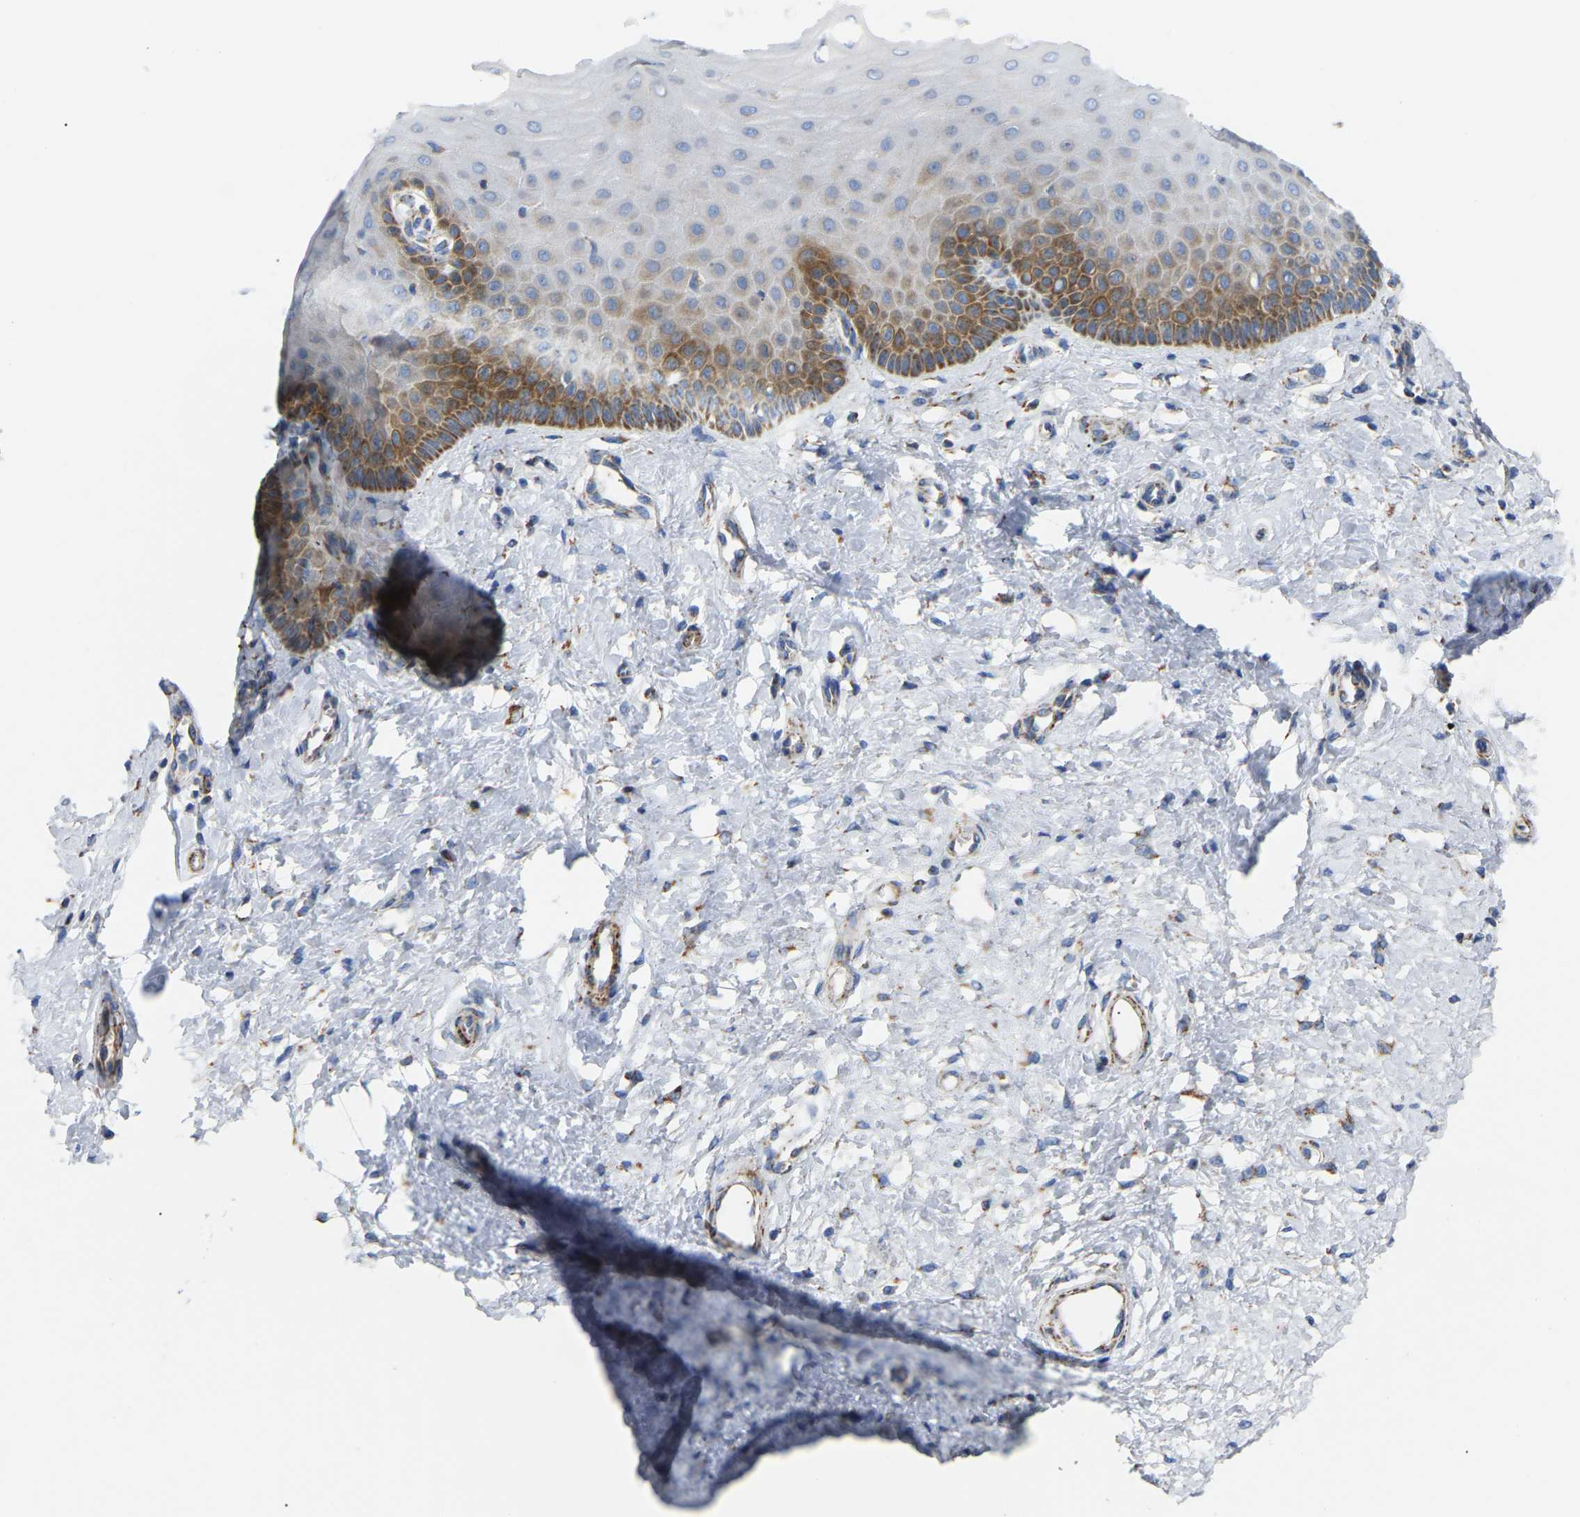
{"staining": {"intensity": "moderate", "quantity": "<25%", "location": "cytoplasmic/membranous"}, "tissue": "cervix", "cell_type": "Squamous epithelial cells", "image_type": "normal", "snomed": [{"axis": "morphology", "description": "Normal tissue, NOS"}, {"axis": "topography", "description": "Cervix"}], "caption": "Approximately <25% of squamous epithelial cells in unremarkable cervix demonstrate moderate cytoplasmic/membranous protein positivity as visualized by brown immunohistochemical staining.", "gene": "HIBADH", "patient": {"sex": "female", "age": 55}}